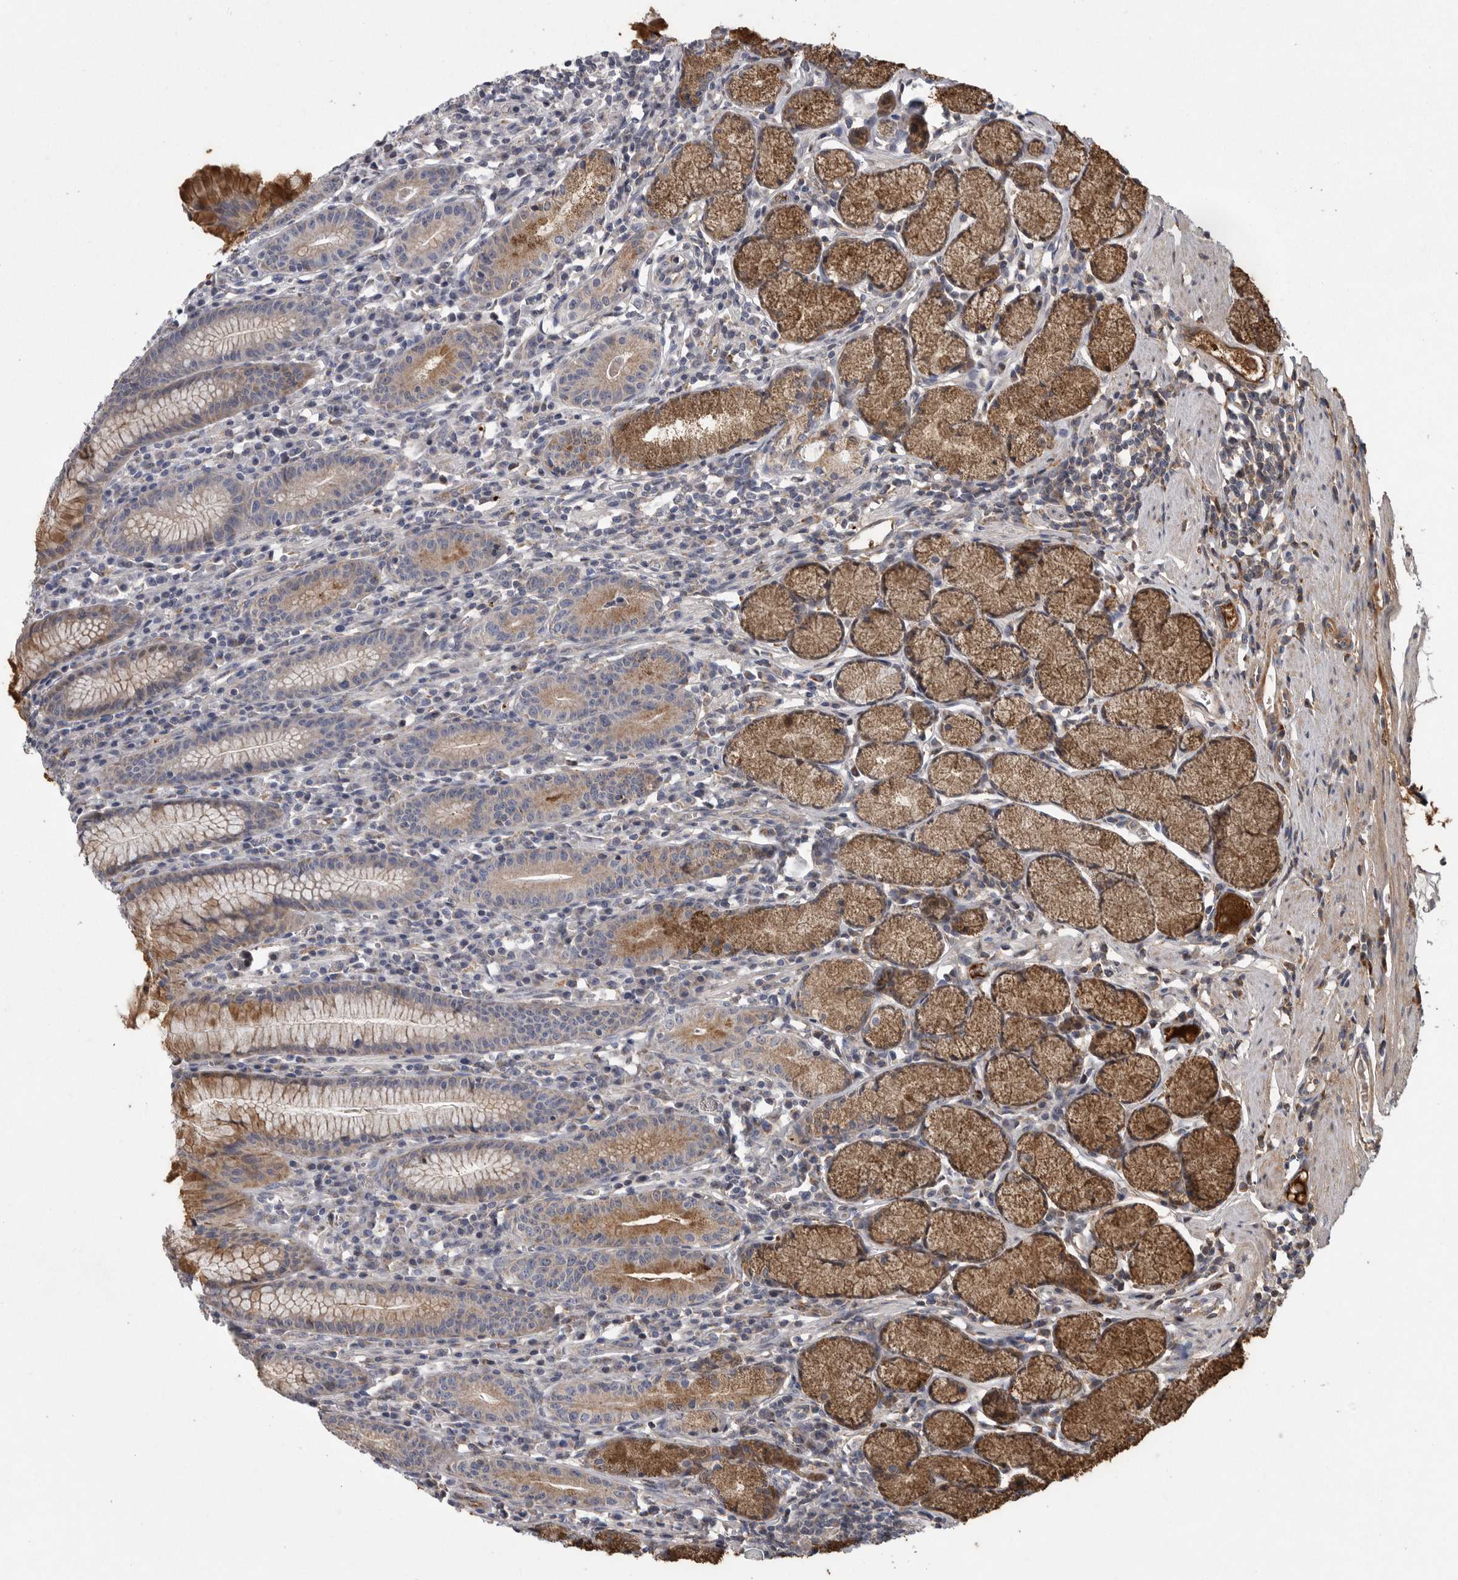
{"staining": {"intensity": "moderate", "quantity": ">75%", "location": "cytoplasmic/membranous"}, "tissue": "stomach", "cell_type": "Glandular cells", "image_type": "normal", "snomed": [{"axis": "morphology", "description": "Normal tissue, NOS"}, {"axis": "topography", "description": "Stomach"}], "caption": "High-magnification brightfield microscopy of unremarkable stomach stained with DAB (brown) and counterstained with hematoxylin (blue). glandular cells exhibit moderate cytoplasmic/membranous expression is present in about>75% of cells.", "gene": "CRP", "patient": {"sex": "male", "age": 55}}